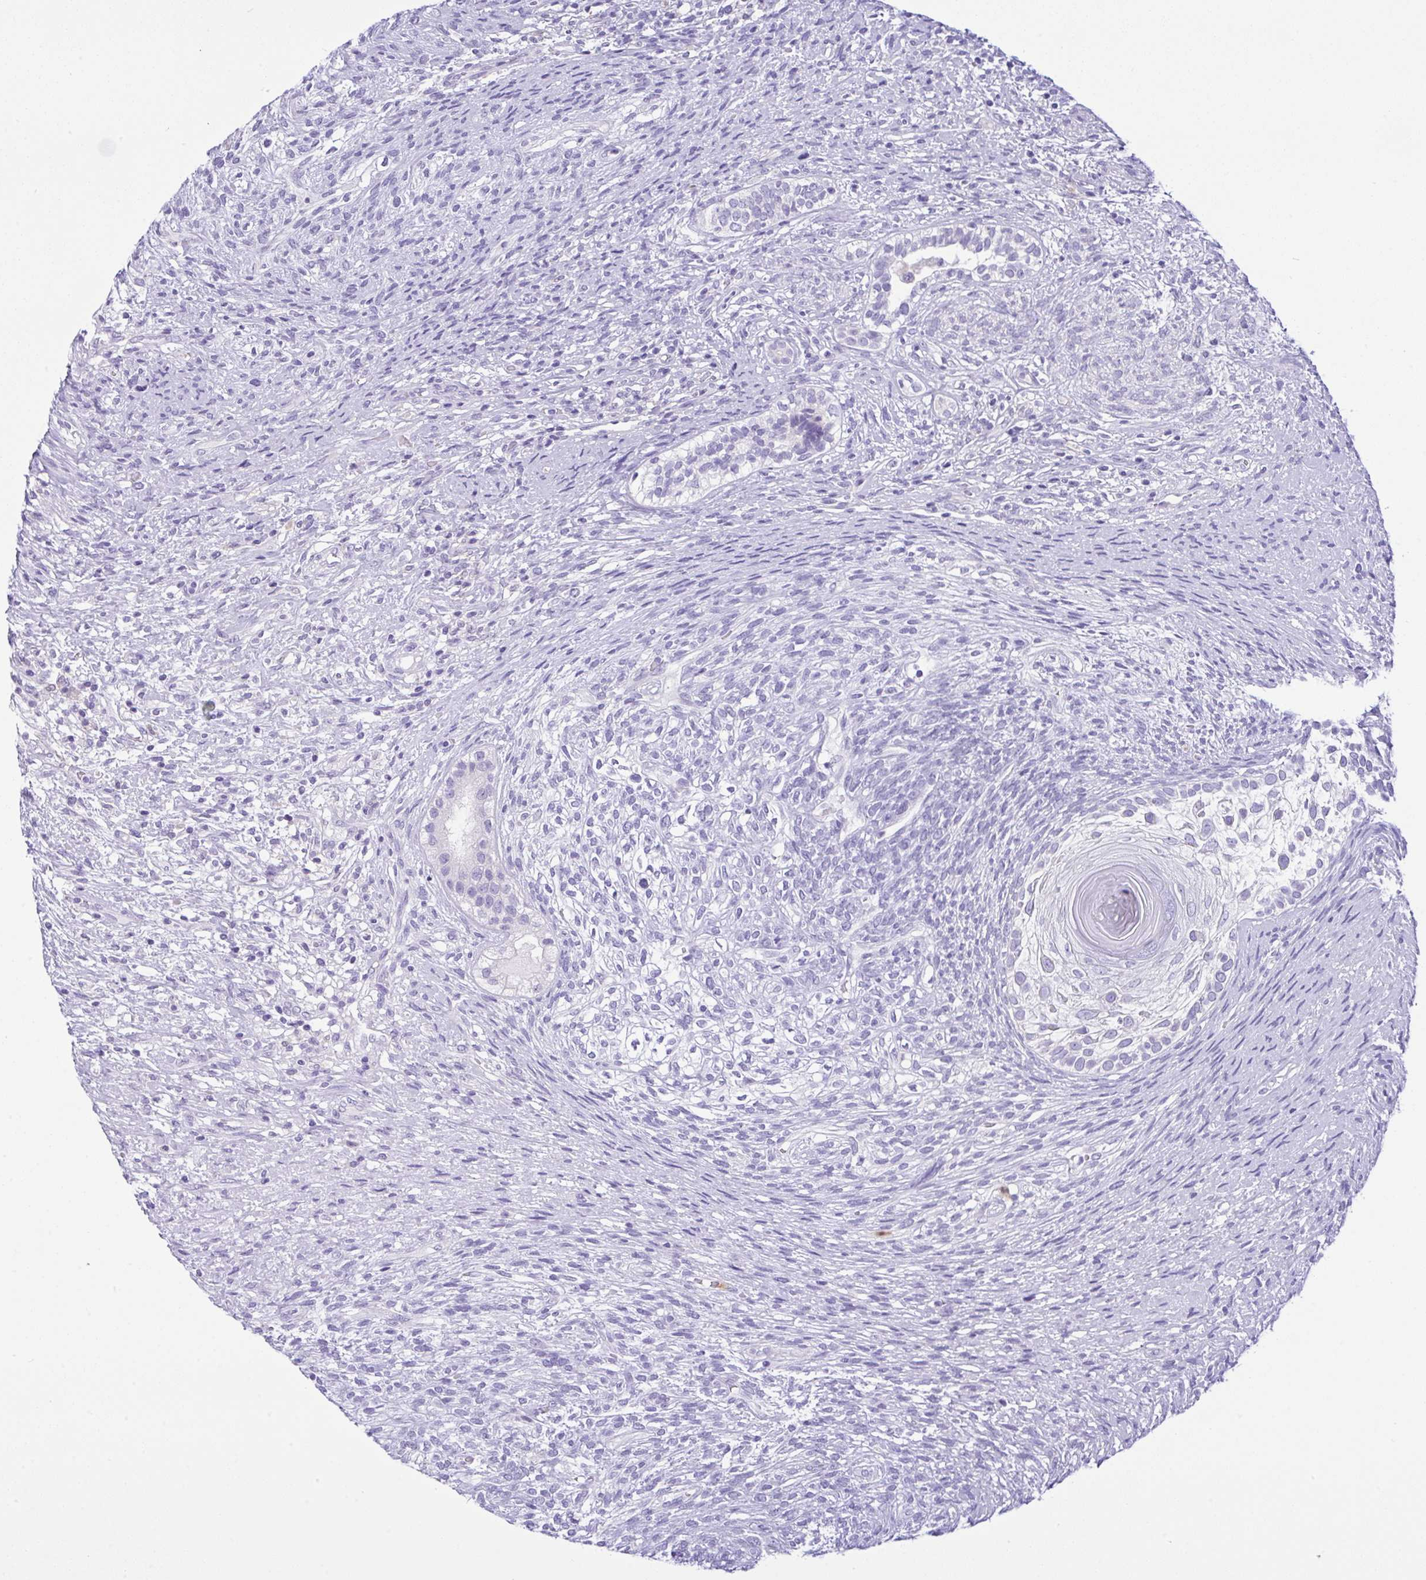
{"staining": {"intensity": "negative", "quantity": "none", "location": "none"}, "tissue": "testis cancer", "cell_type": "Tumor cells", "image_type": "cancer", "snomed": [{"axis": "morphology", "description": "Seminoma, NOS"}, {"axis": "morphology", "description": "Carcinoma, Embryonal, NOS"}, {"axis": "topography", "description": "Testis"}], "caption": "High power microscopy photomicrograph of an immunohistochemistry (IHC) histopathology image of testis seminoma, revealing no significant positivity in tumor cells.", "gene": "NCF1", "patient": {"sex": "male", "age": 41}}